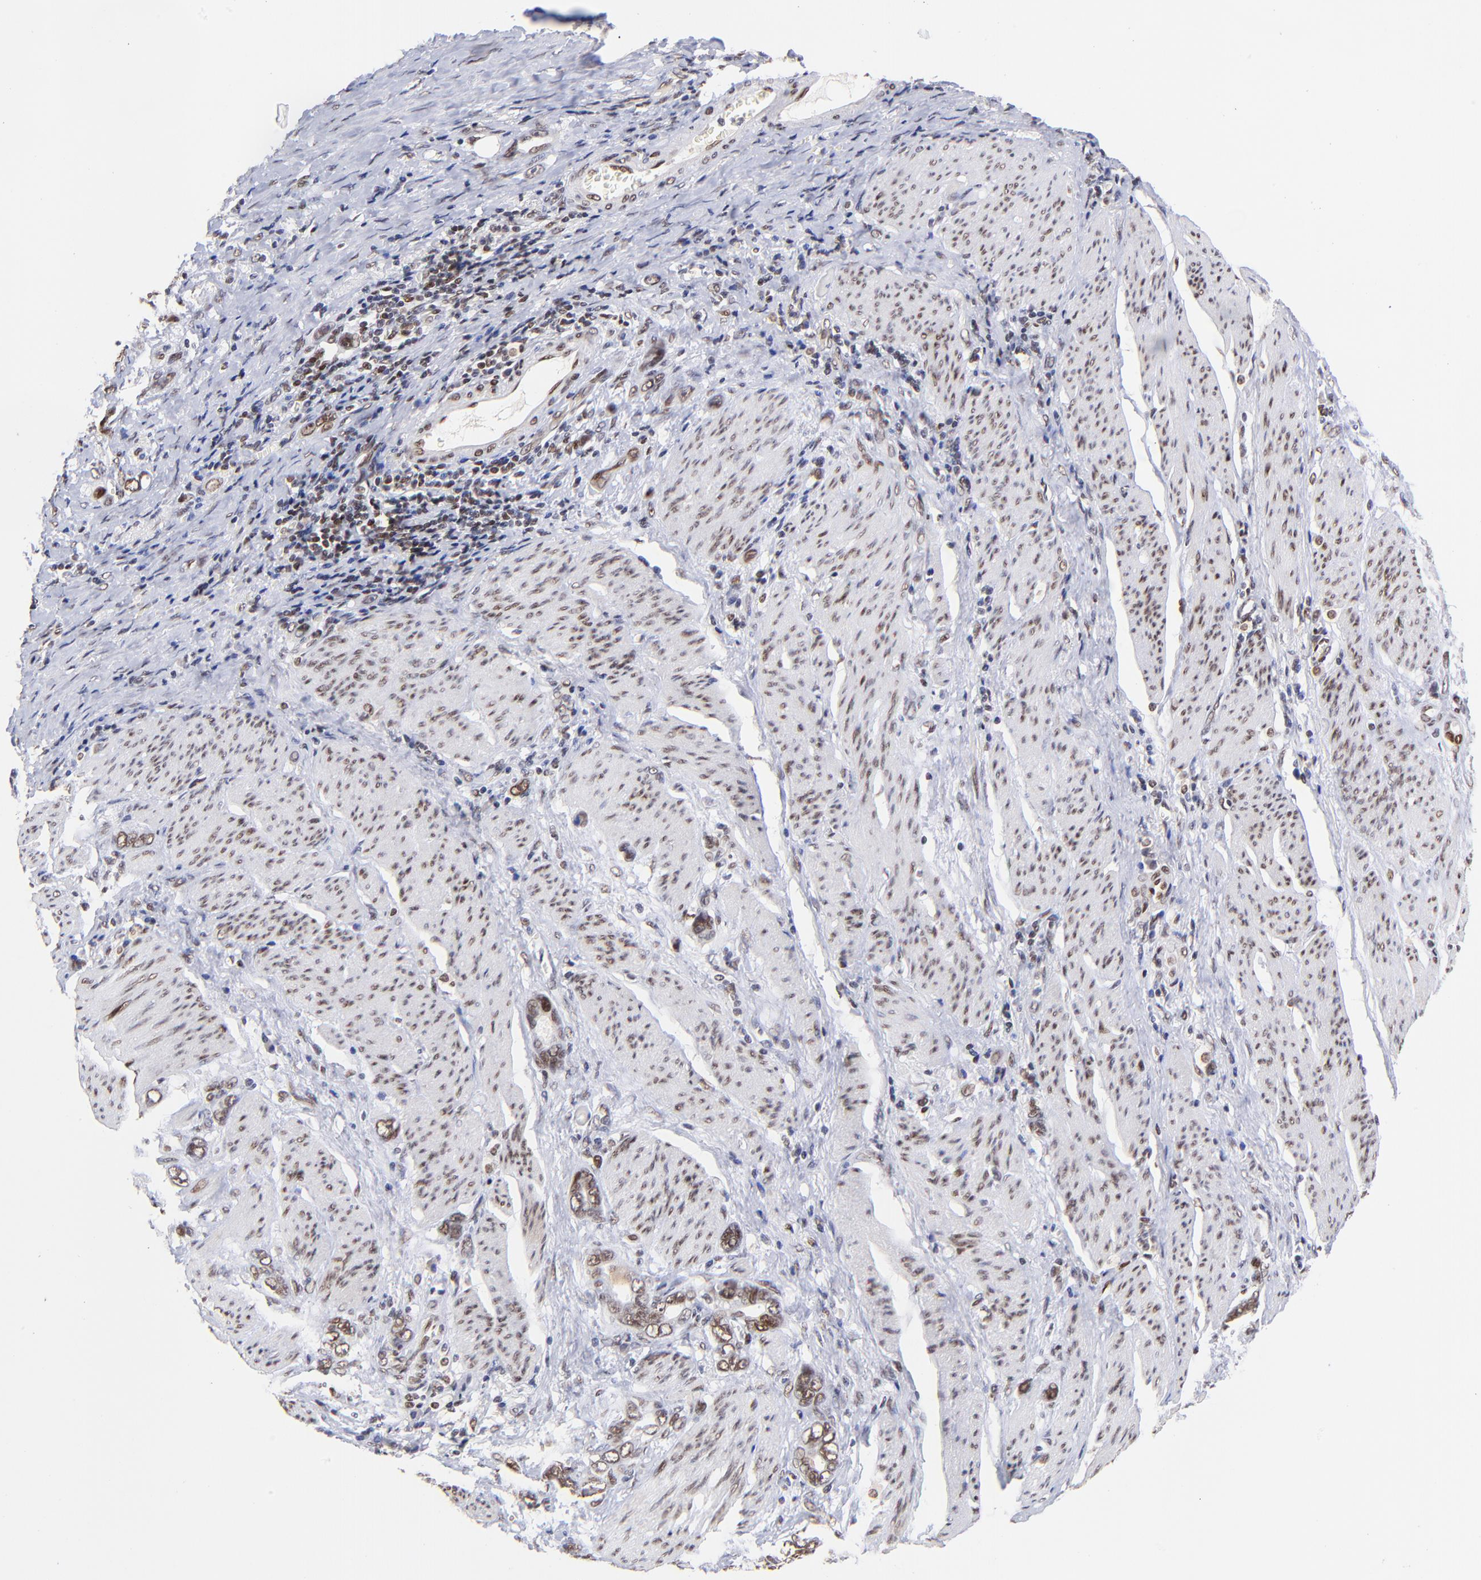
{"staining": {"intensity": "weak", "quantity": ">75%", "location": "nuclear"}, "tissue": "stomach cancer", "cell_type": "Tumor cells", "image_type": "cancer", "snomed": [{"axis": "morphology", "description": "Adenocarcinoma, NOS"}, {"axis": "topography", "description": "Stomach"}], "caption": "IHC photomicrograph of stomach cancer stained for a protein (brown), which demonstrates low levels of weak nuclear positivity in about >75% of tumor cells.", "gene": "MIDEAS", "patient": {"sex": "male", "age": 78}}